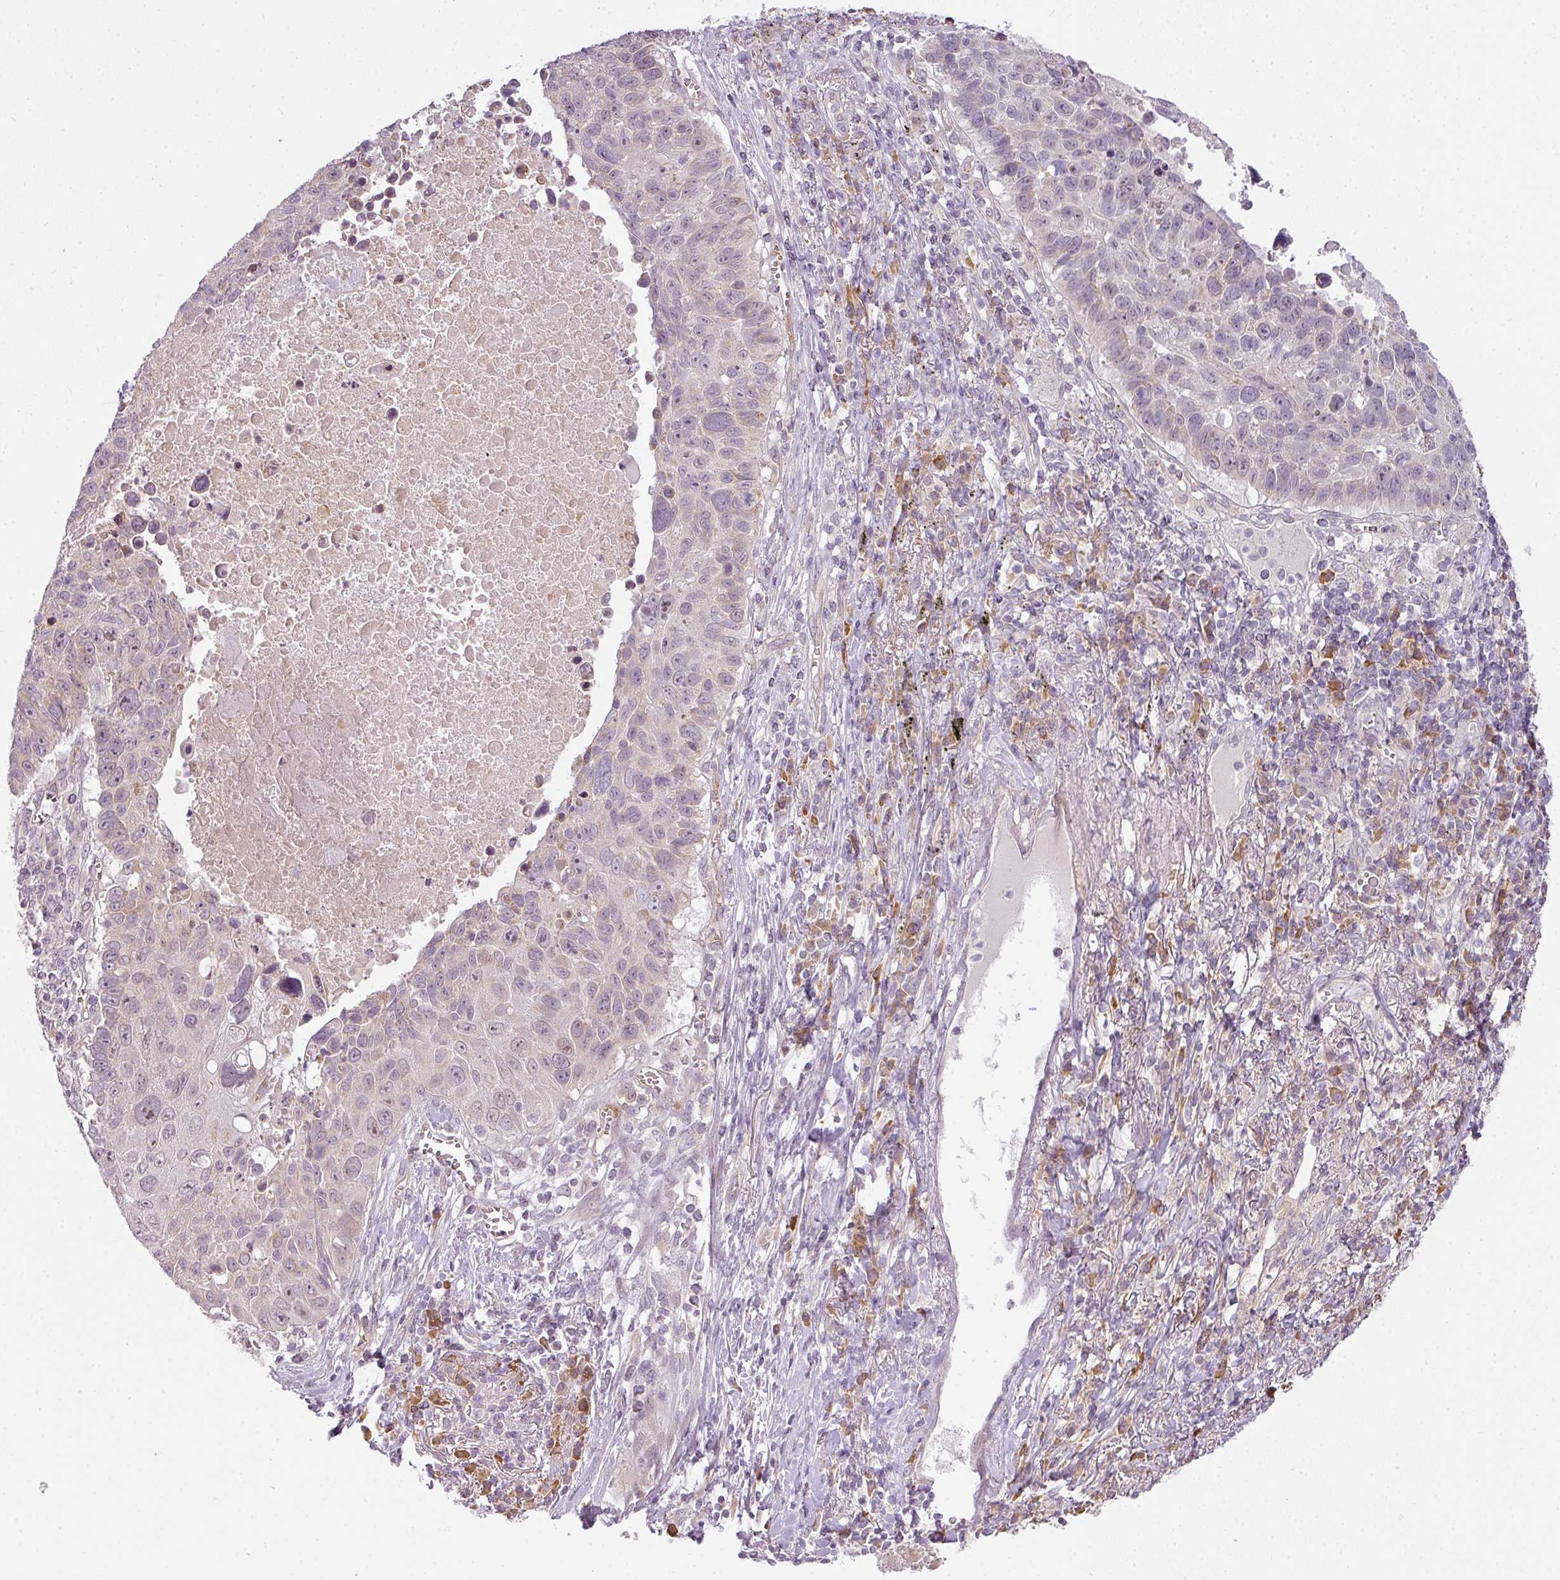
{"staining": {"intensity": "weak", "quantity": "<25%", "location": "cytoplasmic/membranous"}, "tissue": "lung cancer", "cell_type": "Tumor cells", "image_type": "cancer", "snomed": [{"axis": "morphology", "description": "Squamous cell carcinoma, NOS"}, {"axis": "topography", "description": "Lung"}], "caption": "This is an IHC micrograph of lung cancer. There is no expression in tumor cells.", "gene": "LY75", "patient": {"sex": "male", "age": 66}}